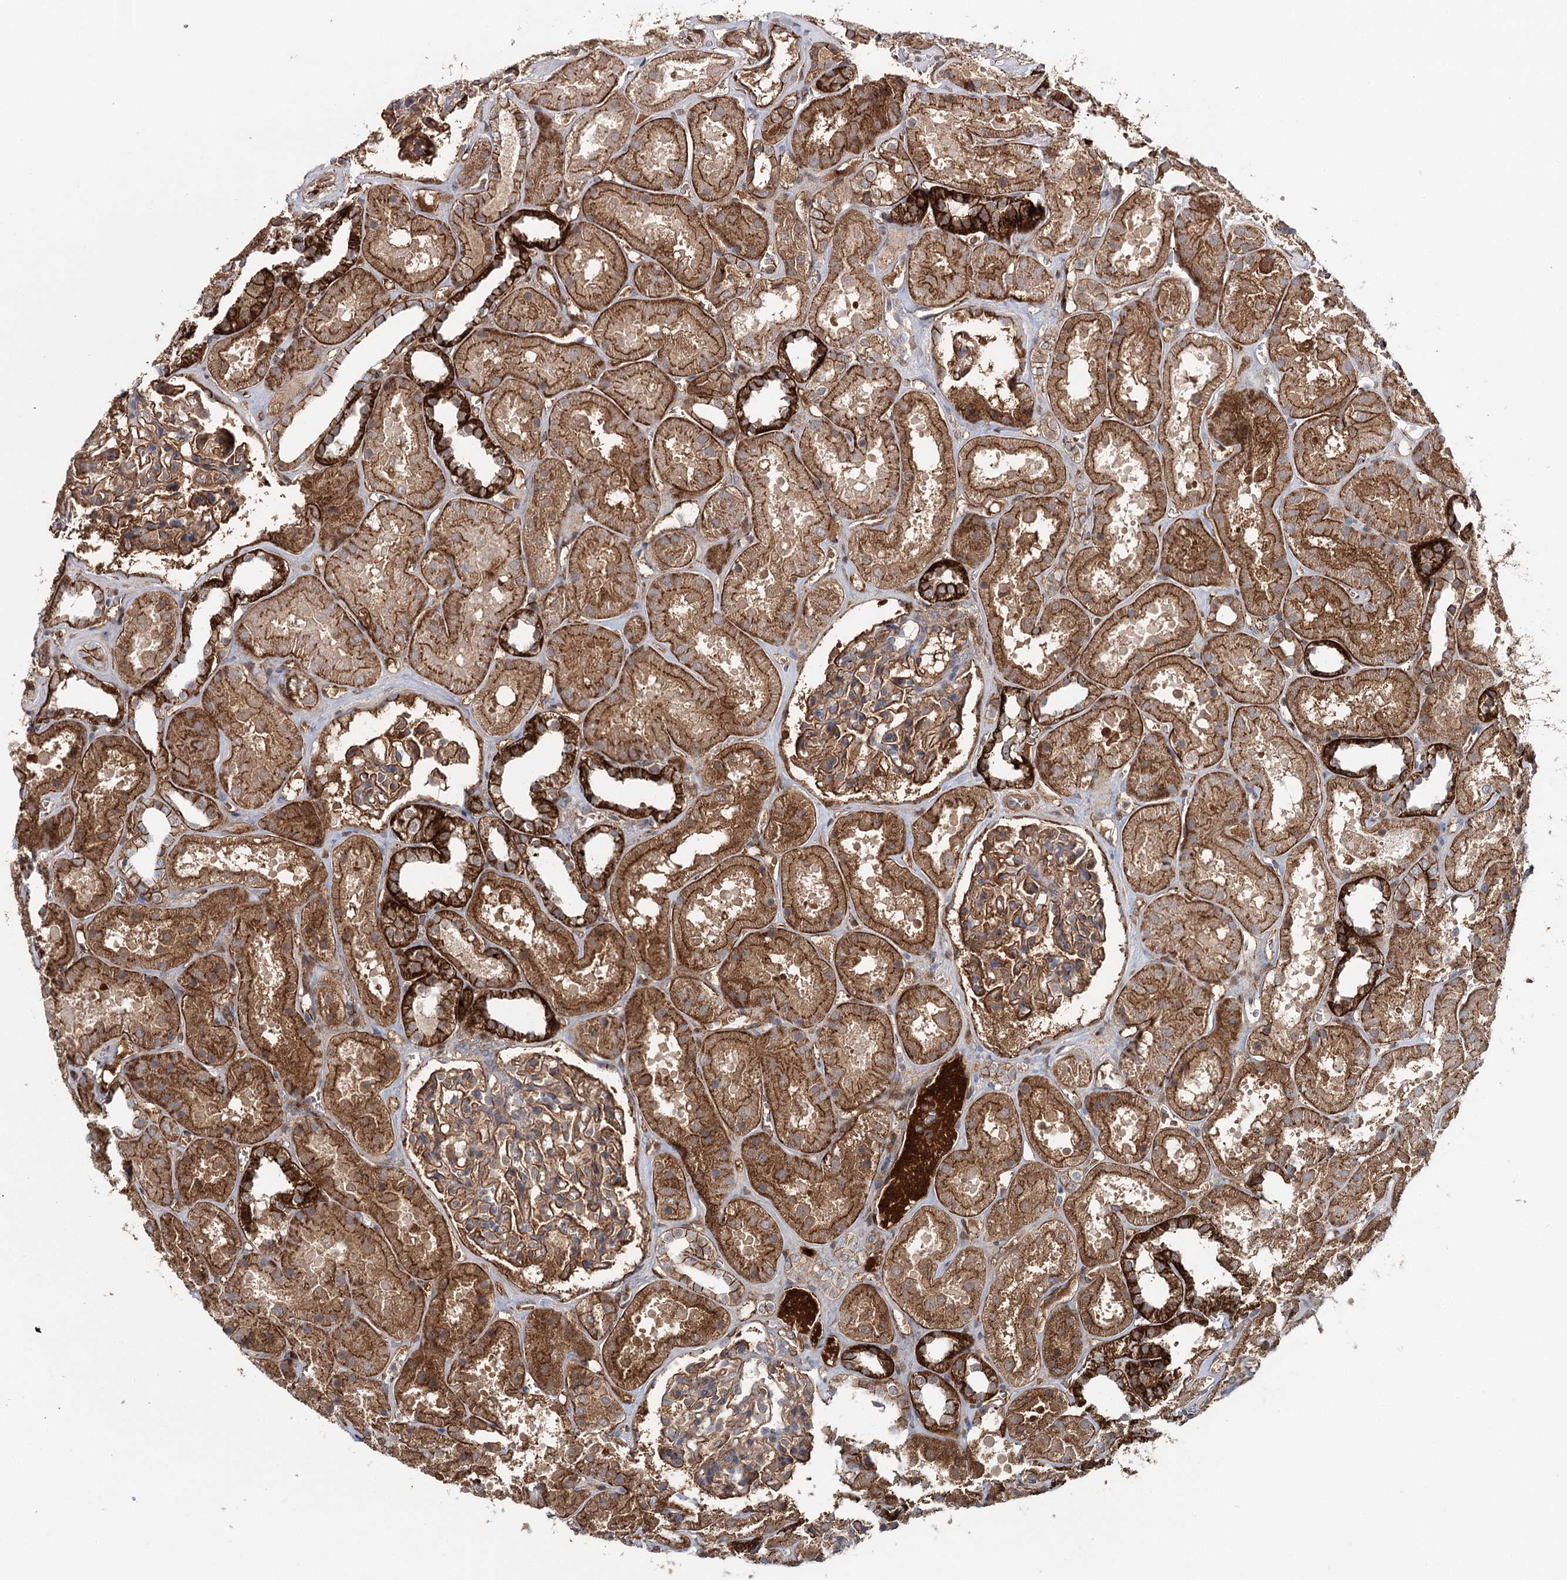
{"staining": {"intensity": "moderate", "quantity": ">75%", "location": "cytoplasmic/membranous"}, "tissue": "kidney", "cell_type": "Cells in glomeruli", "image_type": "normal", "snomed": [{"axis": "morphology", "description": "Normal tissue, NOS"}, {"axis": "topography", "description": "Kidney"}], "caption": "A brown stain labels moderate cytoplasmic/membranous positivity of a protein in cells in glomeruli of unremarkable human kidney.", "gene": "PKP4", "patient": {"sex": "female", "age": 41}}